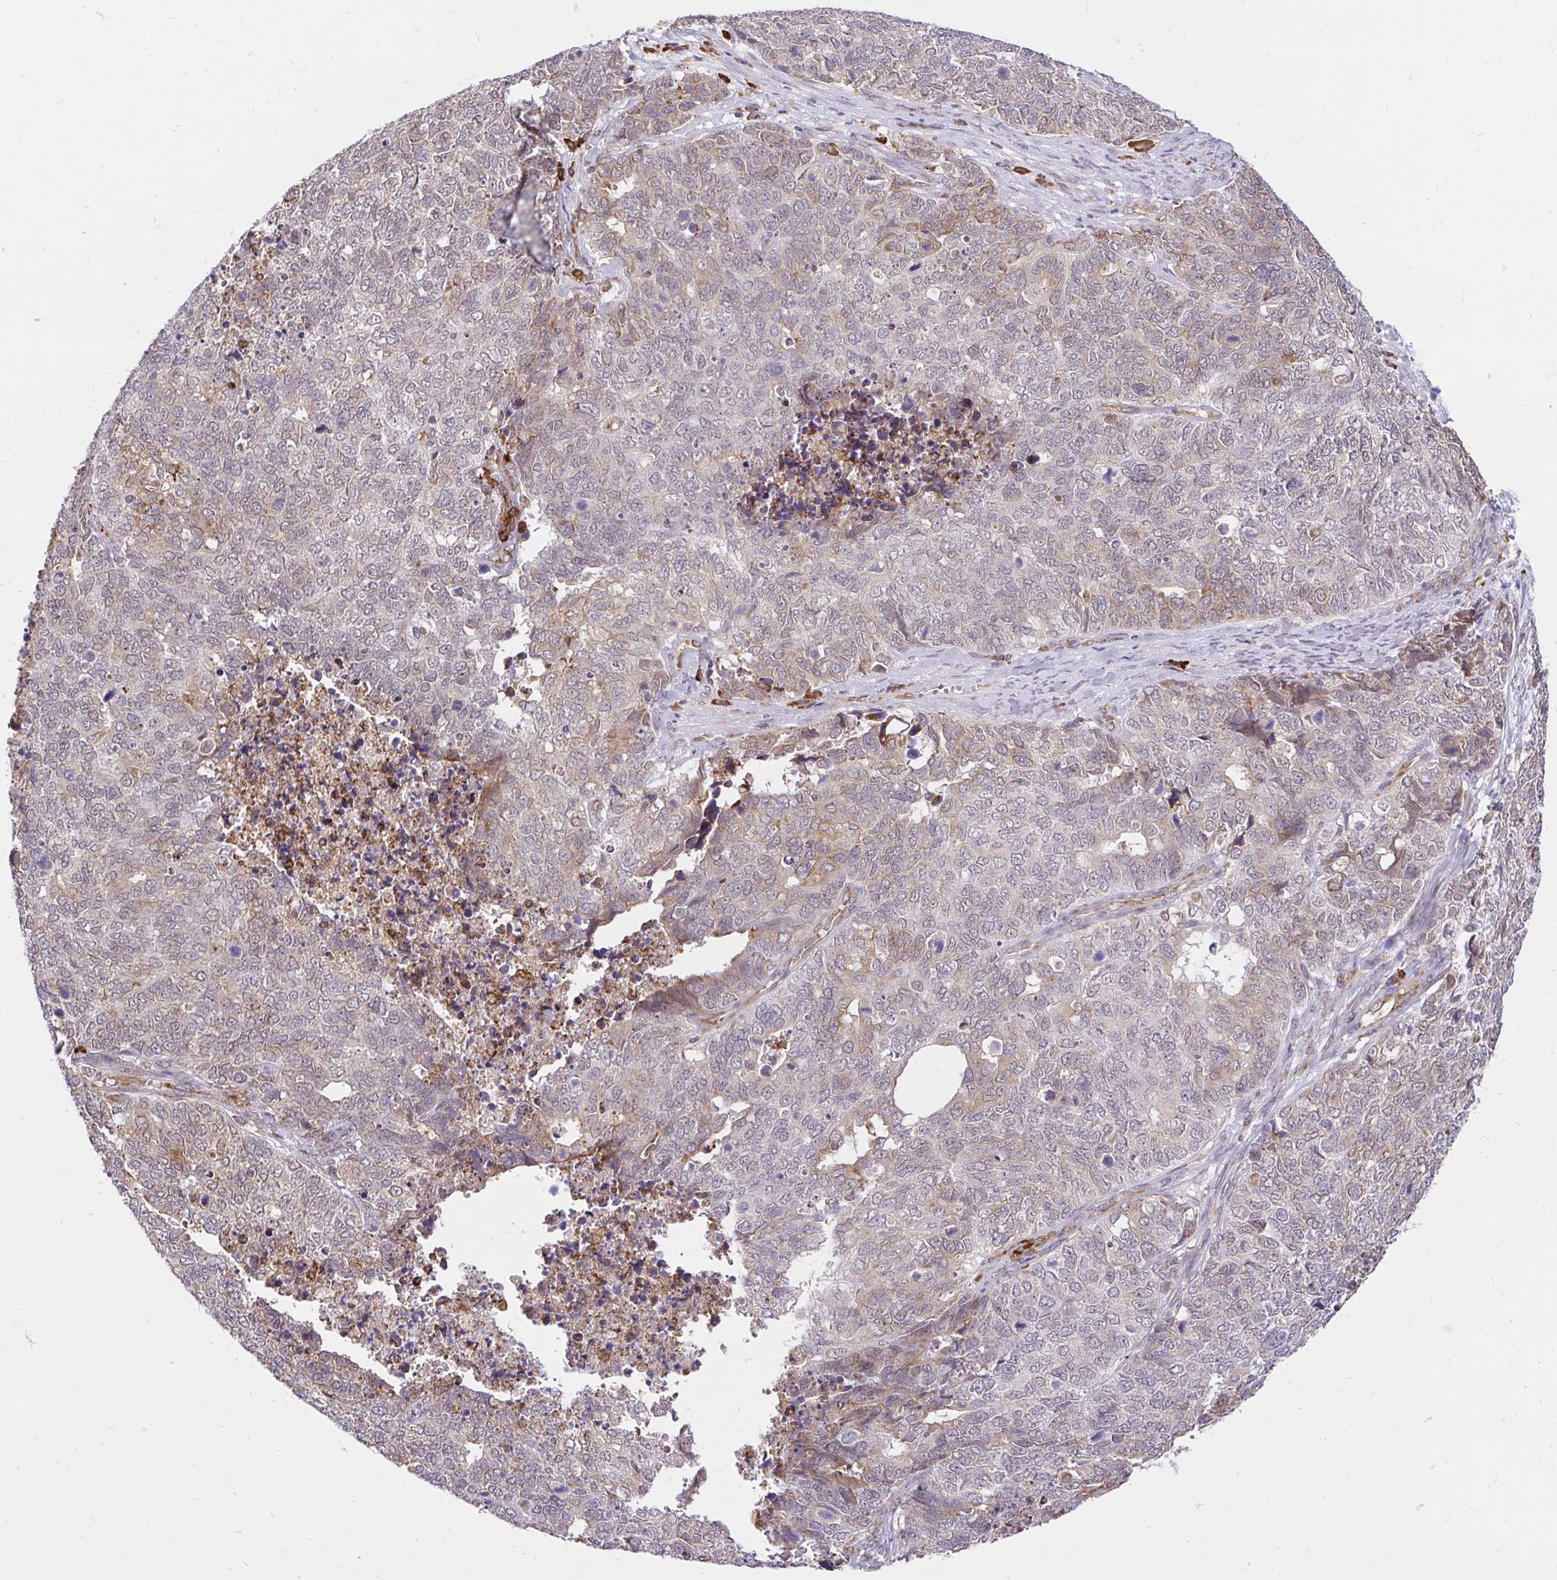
{"staining": {"intensity": "weak", "quantity": "25%-75%", "location": "cytoplasmic/membranous"}, "tissue": "cervical cancer", "cell_type": "Tumor cells", "image_type": "cancer", "snomed": [{"axis": "morphology", "description": "Adenocarcinoma, NOS"}, {"axis": "topography", "description": "Cervix"}], "caption": "Immunohistochemical staining of human adenocarcinoma (cervical) demonstrates low levels of weak cytoplasmic/membranous expression in approximately 25%-75% of tumor cells.", "gene": "NAALAD2", "patient": {"sex": "female", "age": 63}}